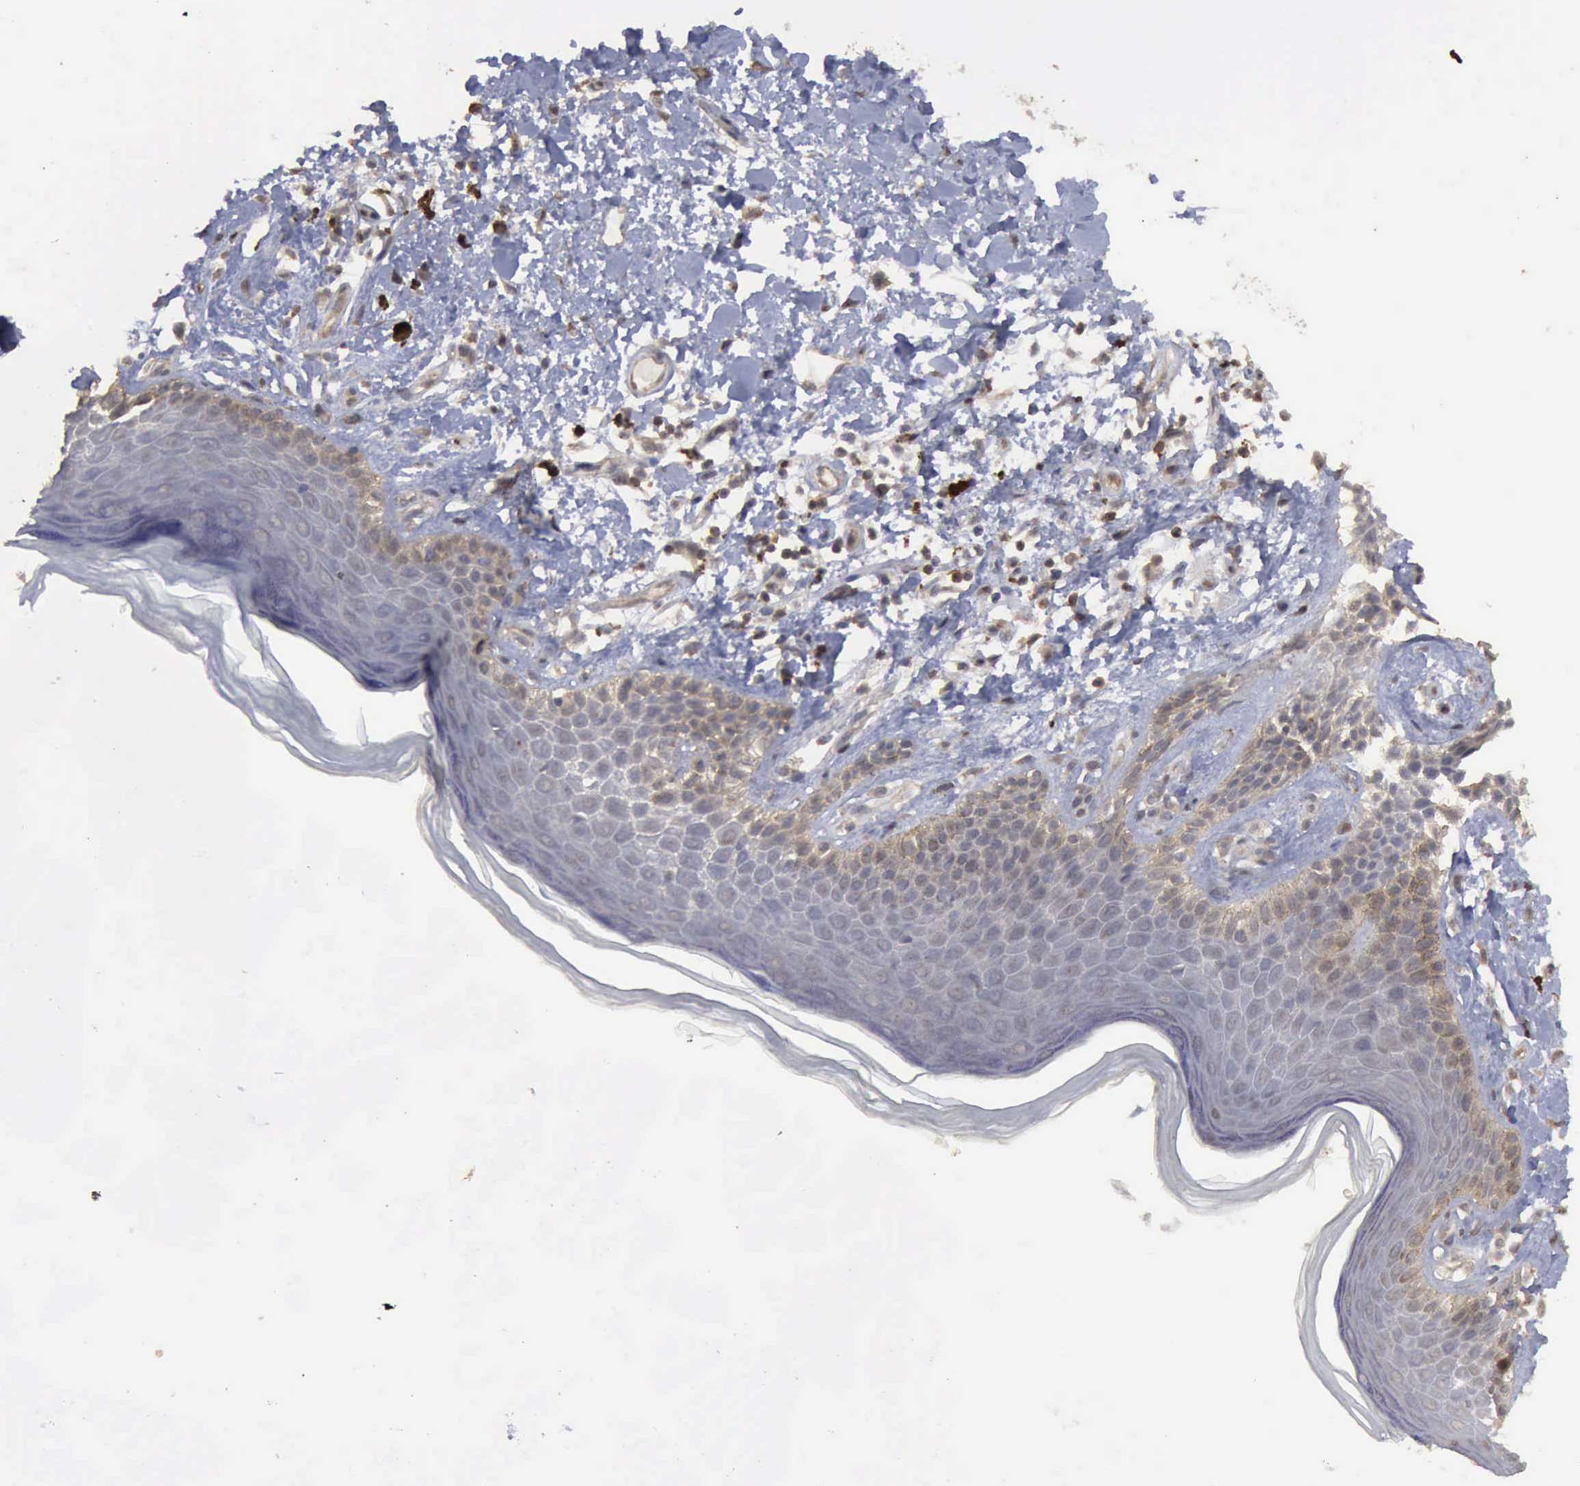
{"staining": {"intensity": "weak", "quantity": "<25%", "location": "cytoplasmic/membranous"}, "tissue": "skin", "cell_type": "Epidermal cells", "image_type": "normal", "snomed": [{"axis": "morphology", "description": "Normal tissue, NOS"}, {"axis": "topography", "description": "Anal"}], "caption": "IHC image of normal skin: human skin stained with DAB (3,3'-diaminobenzidine) reveals no significant protein expression in epidermal cells.", "gene": "CRKL", "patient": {"sex": "female", "age": 78}}